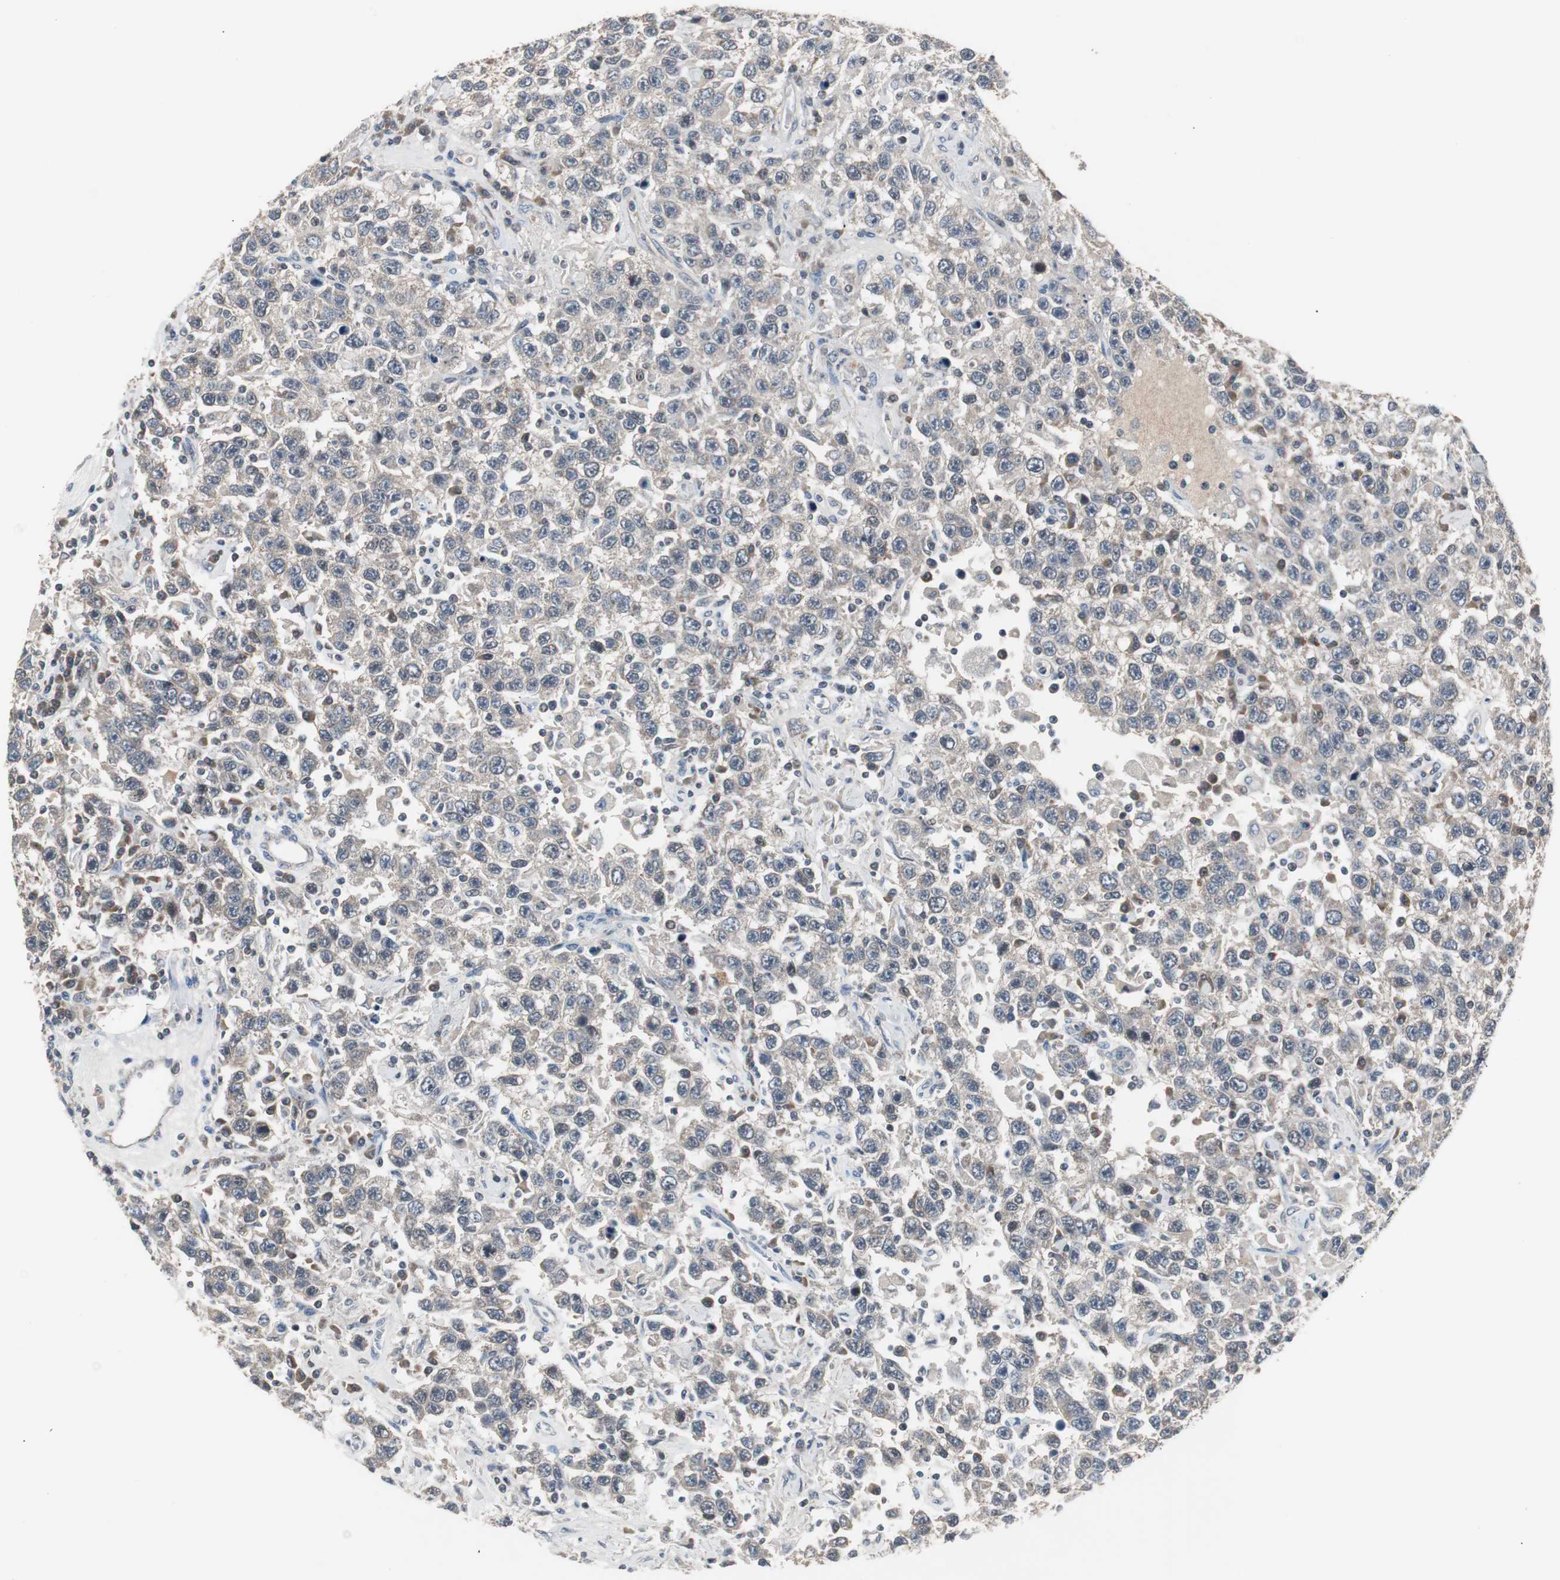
{"staining": {"intensity": "weak", "quantity": ">75%", "location": "cytoplasmic/membranous"}, "tissue": "testis cancer", "cell_type": "Tumor cells", "image_type": "cancer", "snomed": [{"axis": "morphology", "description": "Seminoma, NOS"}, {"axis": "topography", "description": "Testis"}], "caption": "Weak cytoplasmic/membranous protein staining is appreciated in approximately >75% of tumor cells in seminoma (testis).", "gene": "ZMPSTE24", "patient": {"sex": "male", "age": 41}}